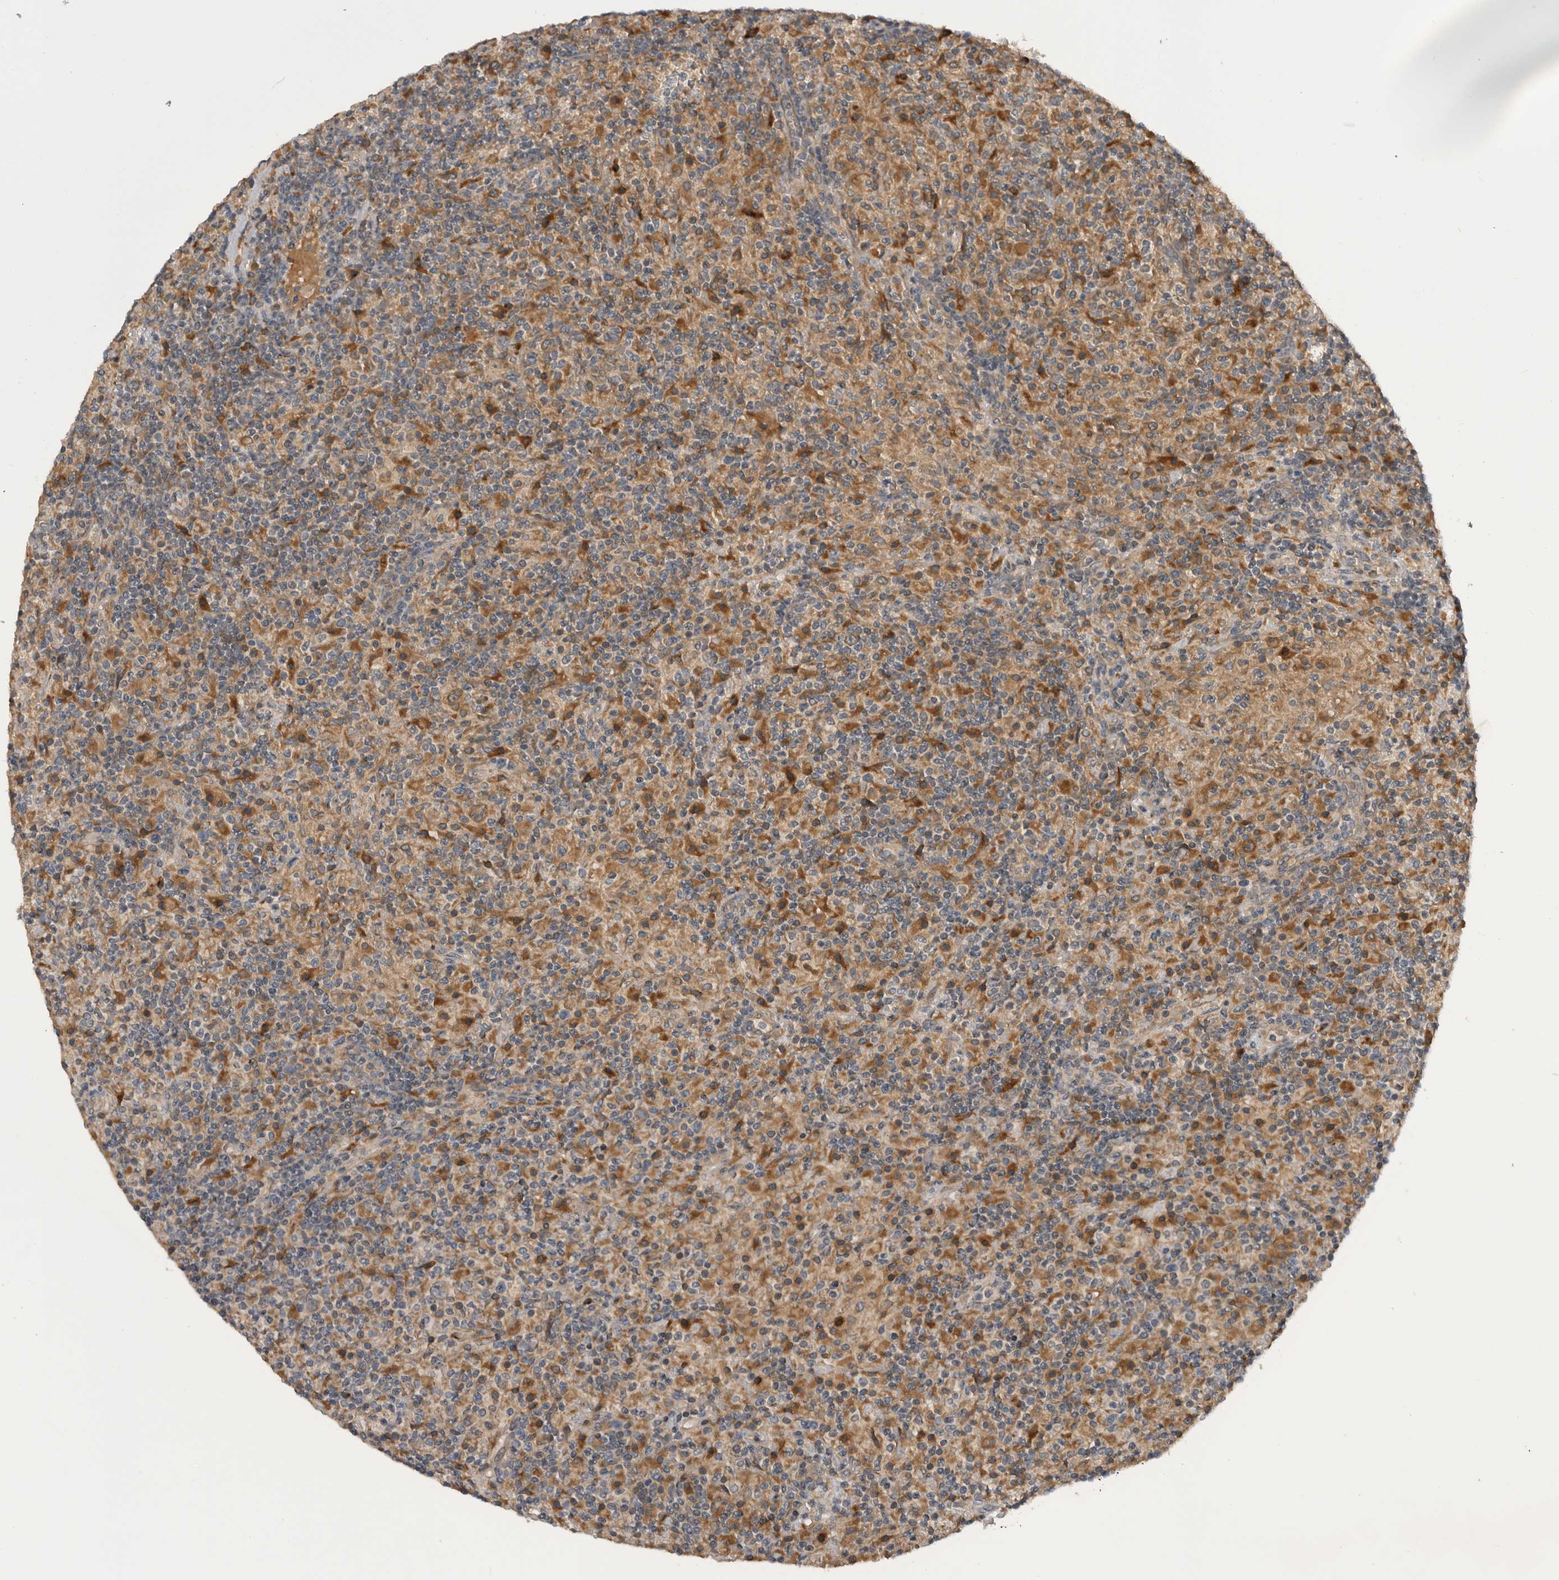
{"staining": {"intensity": "moderate", "quantity": ">75%", "location": "cytoplasmic/membranous"}, "tissue": "lymphoma", "cell_type": "Tumor cells", "image_type": "cancer", "snomed": [{"axis": "morphology", "description": "Hodgkin's disease, NOS"}, {"axis": "topography", "description": "Lymph node"}], "caption": "Lymphoma stained for a protein (brown) reveals moderate cytoplasmic/membranous positive expression in about >75% of tumor cells.", "gene": "RAB3GAP2", "patient": {"sex": "male", "age": 70}}